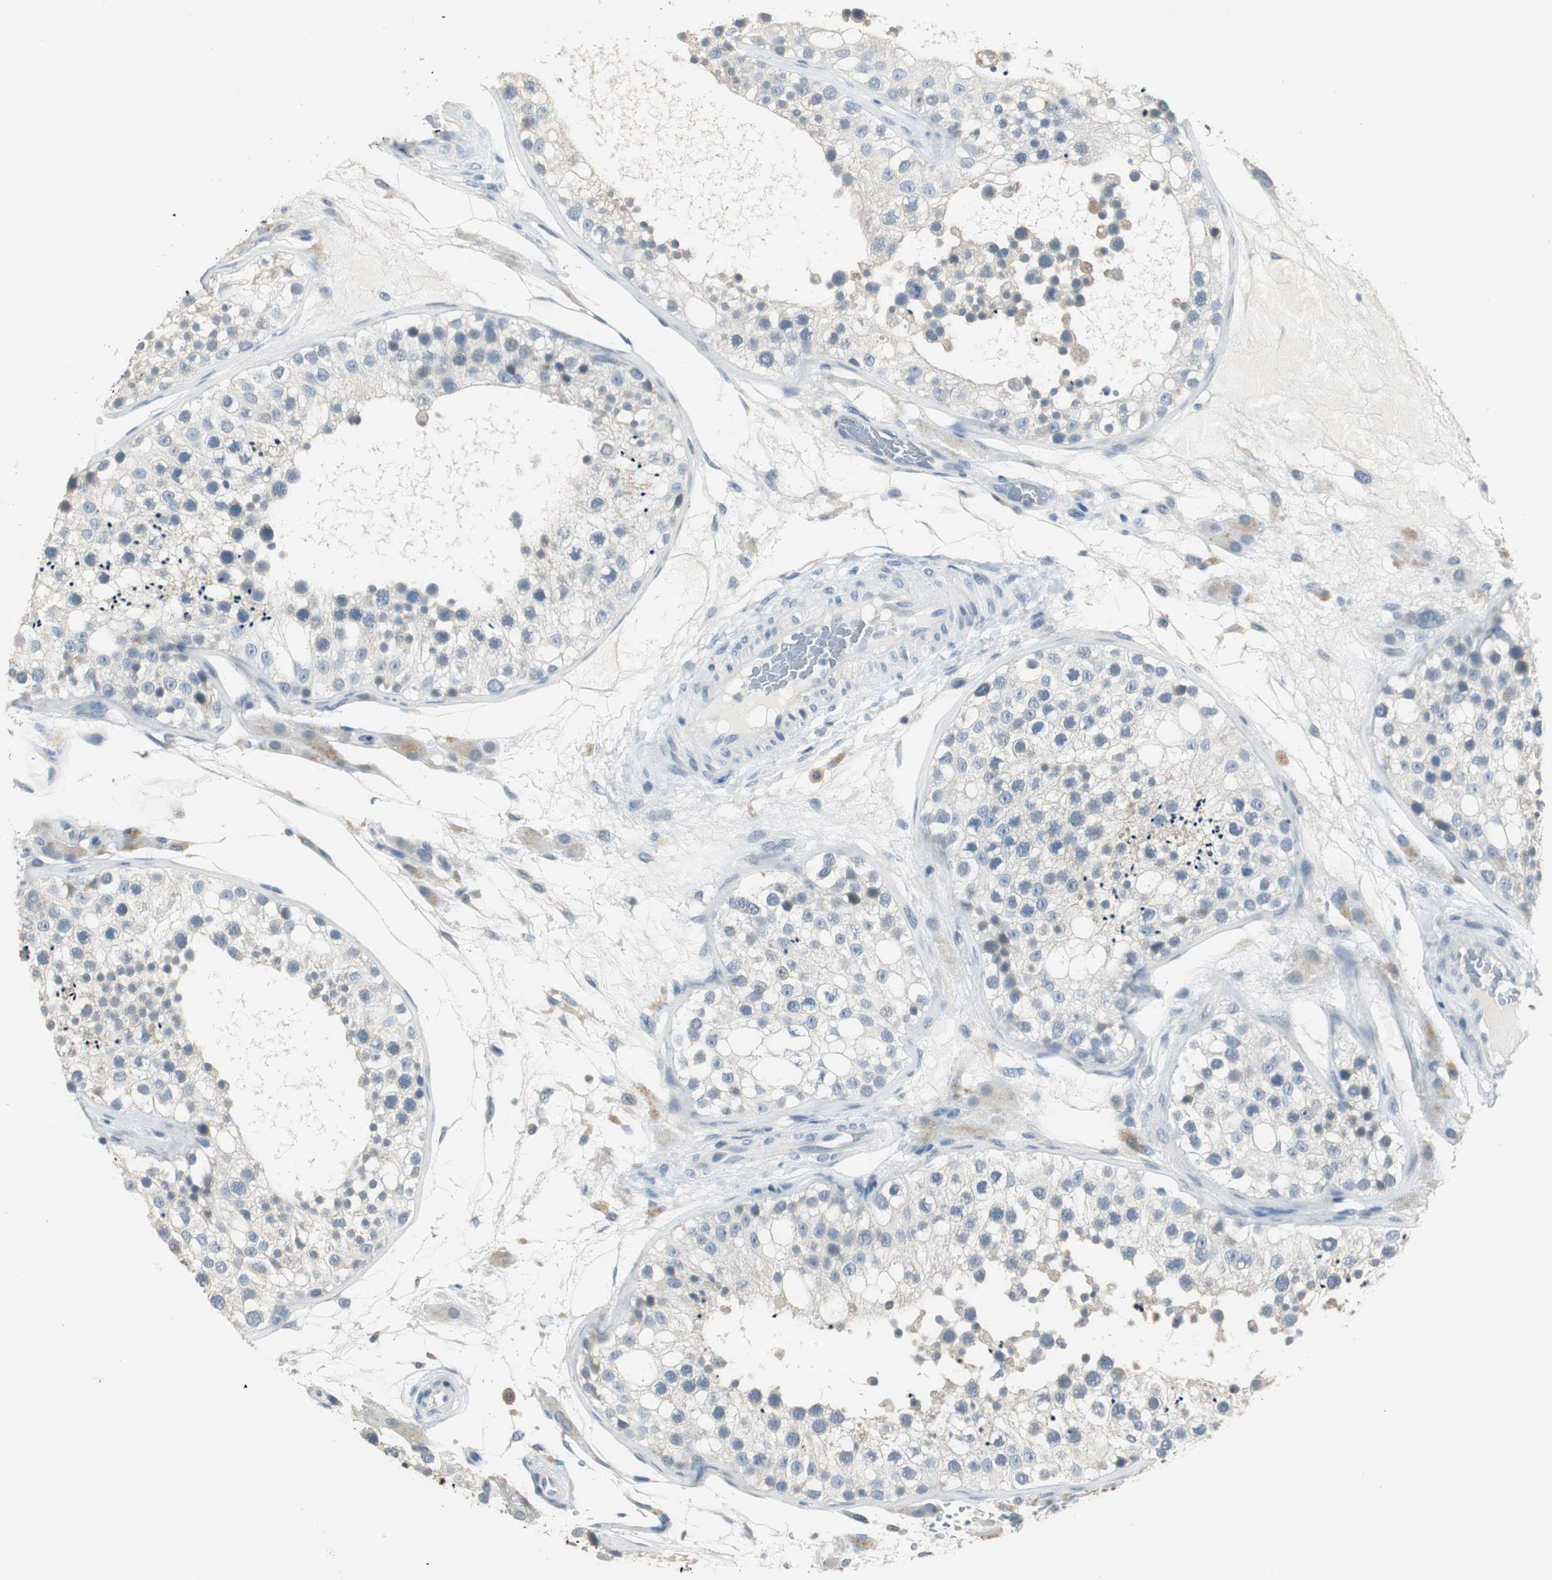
{"staining": {"intensity": "weak", "quantity": "<25%", "location": "cytoplasmic/membranous"}, "tissue": "testis", "cell_type": "Cells in seminiferous ducts", "image_type": "normal", "snomed": [{"axis": "morphology", "description": "Normal tissue, NOS"}, {"axis": "topography", "description": "Testis"}], "caption": "Unremarkable testis was stained to show a protein in brown. There is no significant staining in cells in seminiferous ducts.", "gene": "MSTO1", "patient": {"sex": "male", "age": 26}}